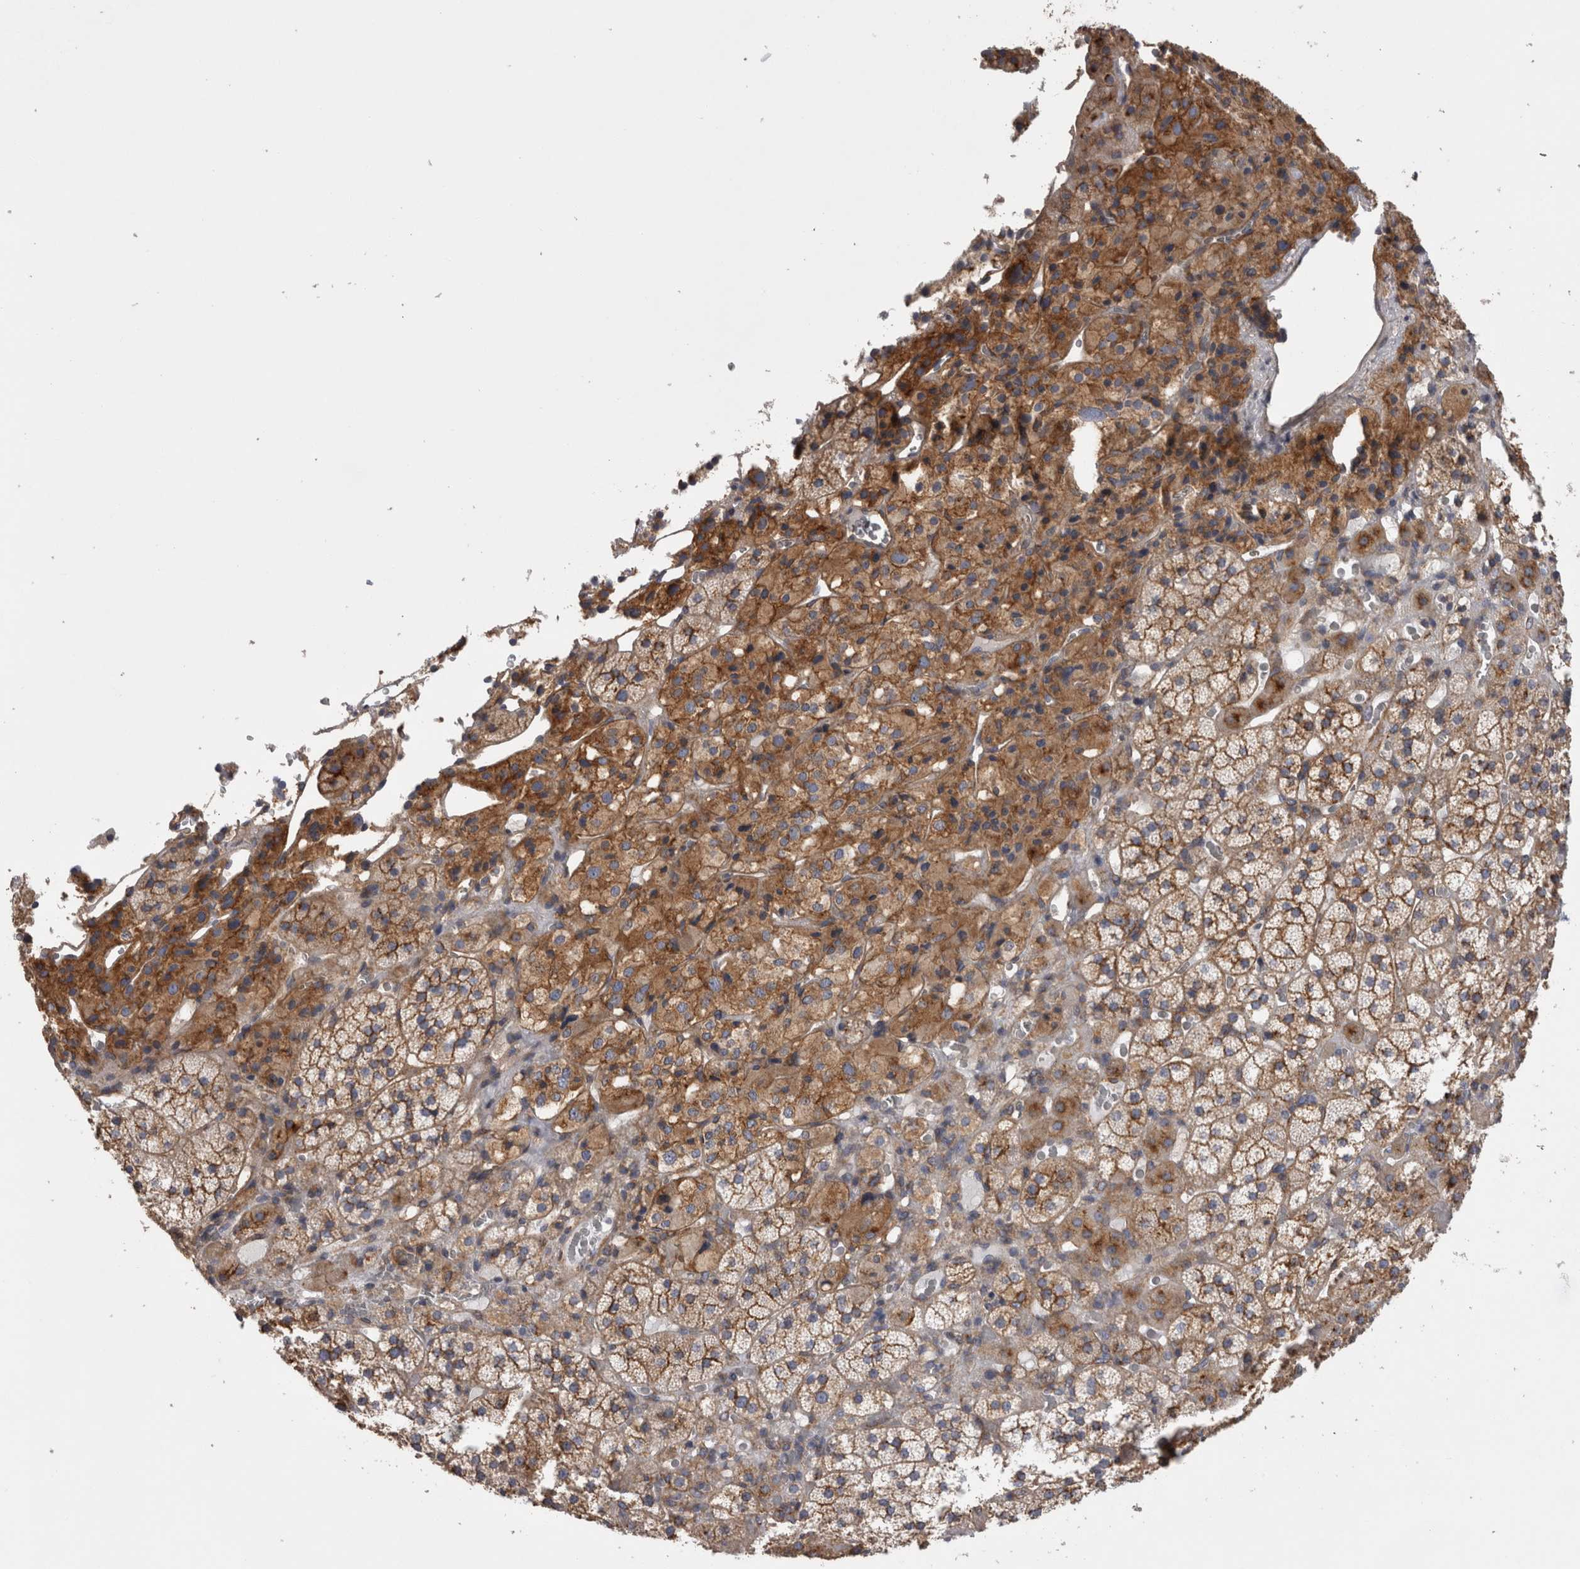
{"staining": {"intensity": "moderate", "quantity": ">75%", "location": "cytoplasmic/membranous"}, "tissue": "adrenal gland", "cell_type": "Glandular cells", "image_type": "normal", "snomed": [{"axis": "morphology", "description": "Normal tissue, NOS"}, {"axis": "topography", "description": "Adrenal gland"}], "caption": "Approximately >75% of glandular cells in unremarkable adrenal gland exhibit moderate cytoplasmic/membranous protein positivity as visualized by brown immunohistochemical staining.", "gene": "ATXN3L", "patient": {"sex": "female", "age": 44}}